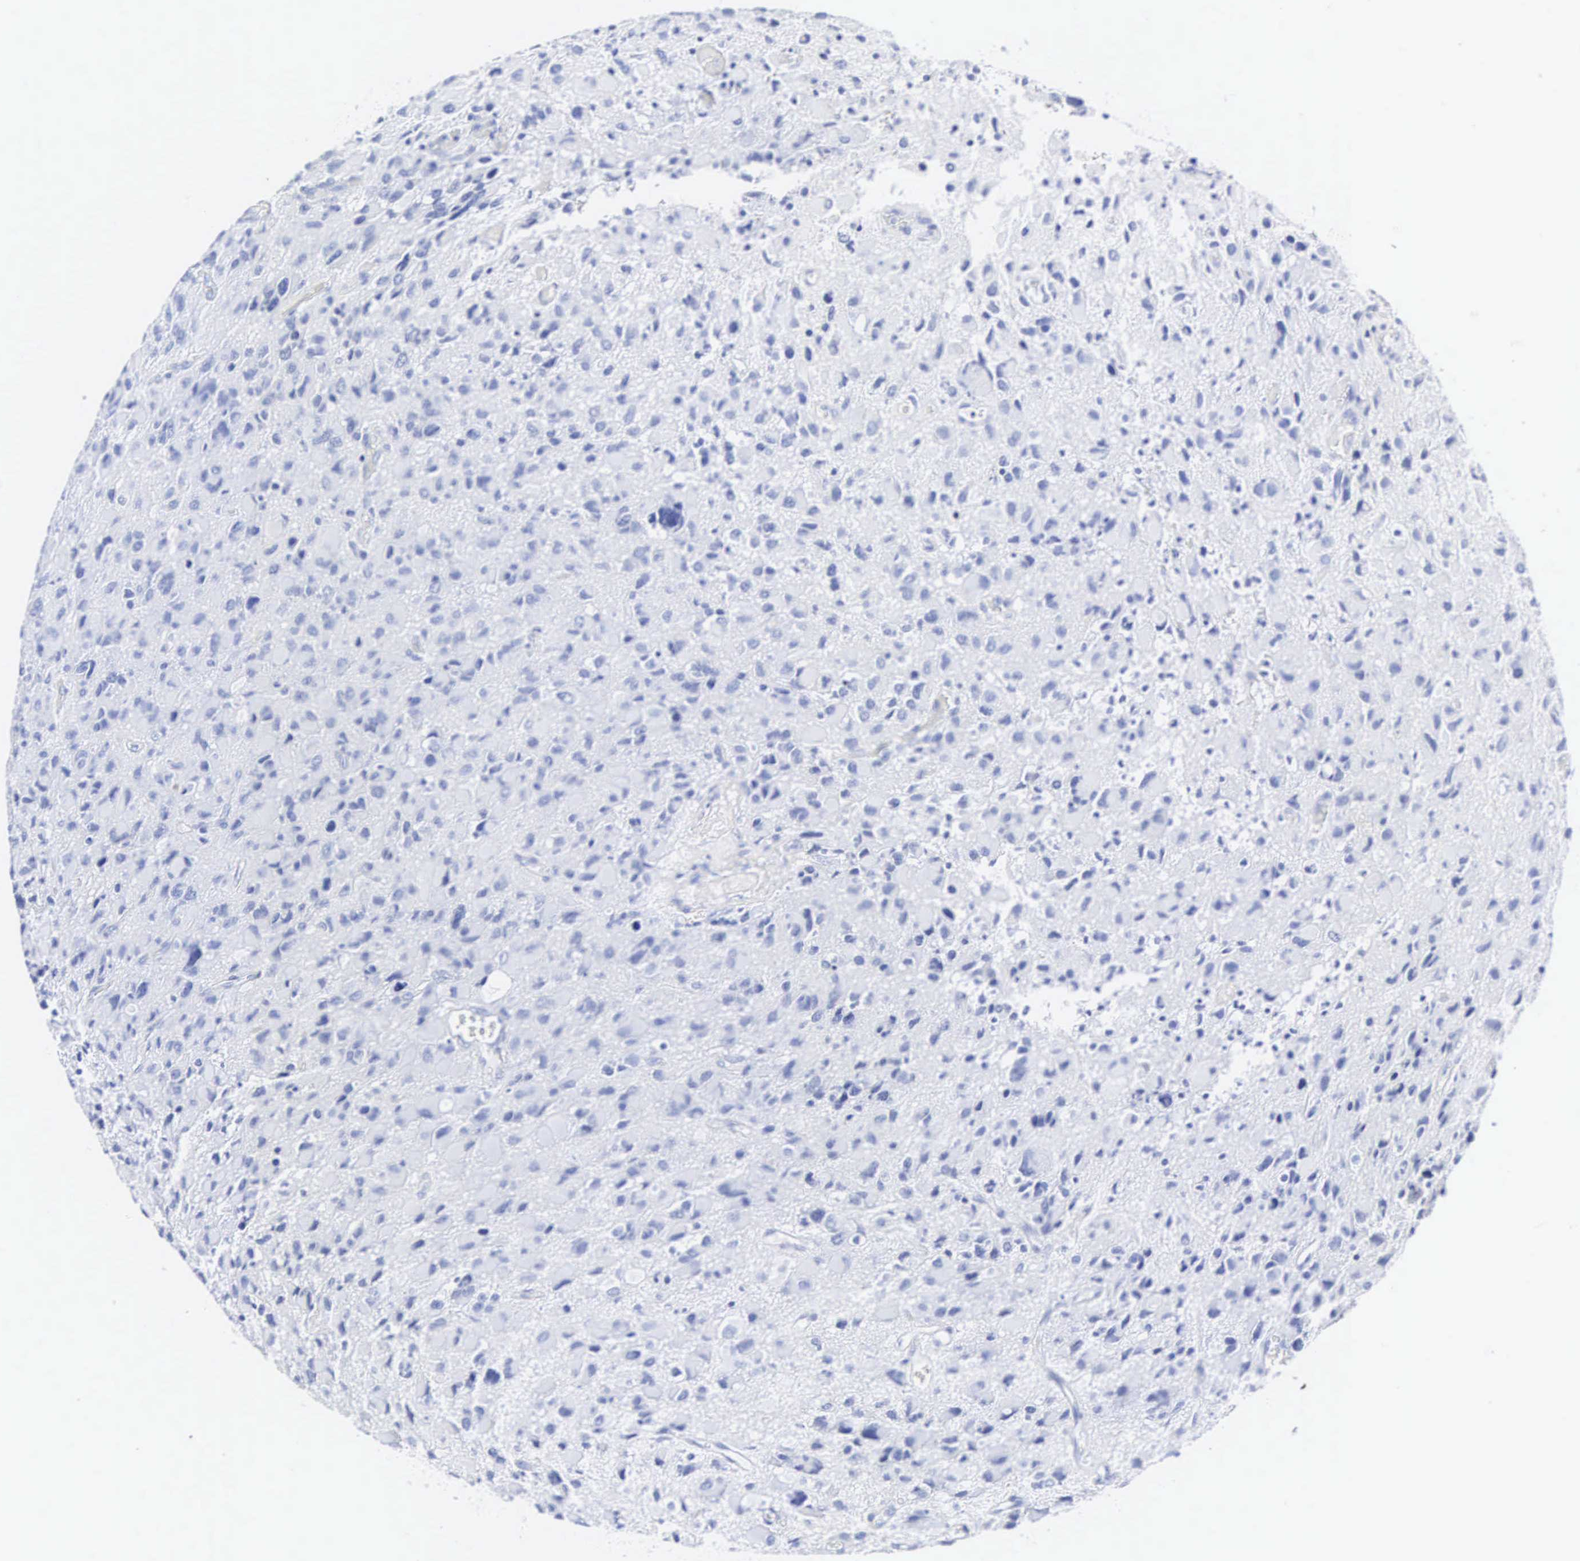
{"staining": {"intensity": "negative", "quantity": "none", "location": "none"}, "tissue": "glioma", "cell_type": "Tumor cells", "image_type": "cancer", "snomed": [{"axis": "morphology", "description": "Glioma, malignant, High grade"}, {"axis": "topography", "description": "Brain"}], "caption": "Malignant high-grade glioma stained for a protein using immunohistochemistry exhibits no positivity tumor cells.", "gene": "INS", "patient": {"sex": "male", "age": 69}}